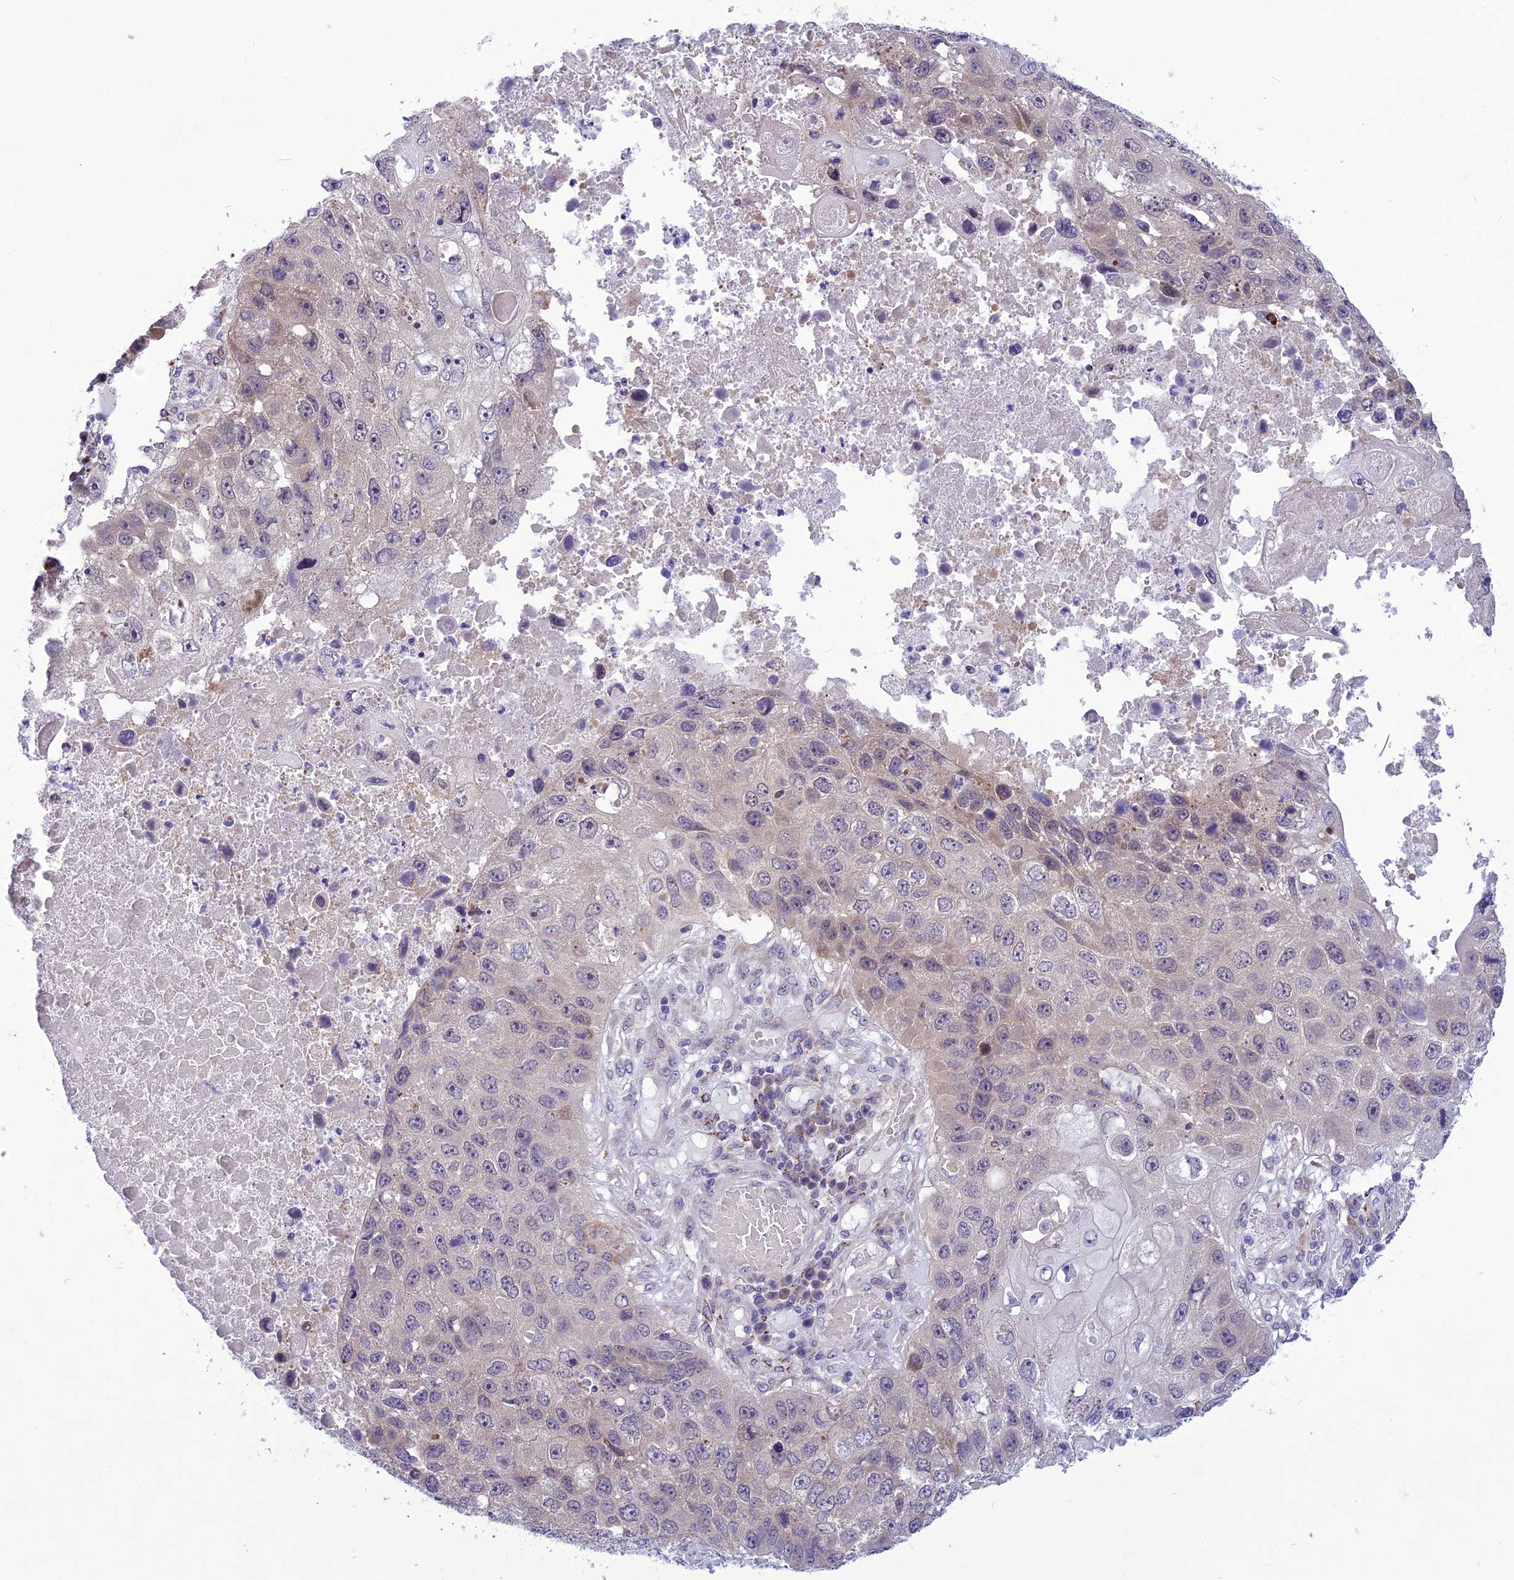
{"staining": {"intensity": "weak", "quantity": "<25%", "location": "cytoplasmic/membranous"}, "tissue": "lung cancer", "cell_type": "Tumor cells", "image_type": "cancer", "snomed": [{"axis": "morphology", "description": "Squamous cell carcinoma, NOS"}, {"axis": "topography", "description": "Lung"}], "caption": "Immunohistochemistry of lung squamous cell carcinoma shows no positivity in tumor cells.", "gene": "PSMF1", "patient": {"sex": "male", "age": 61}}